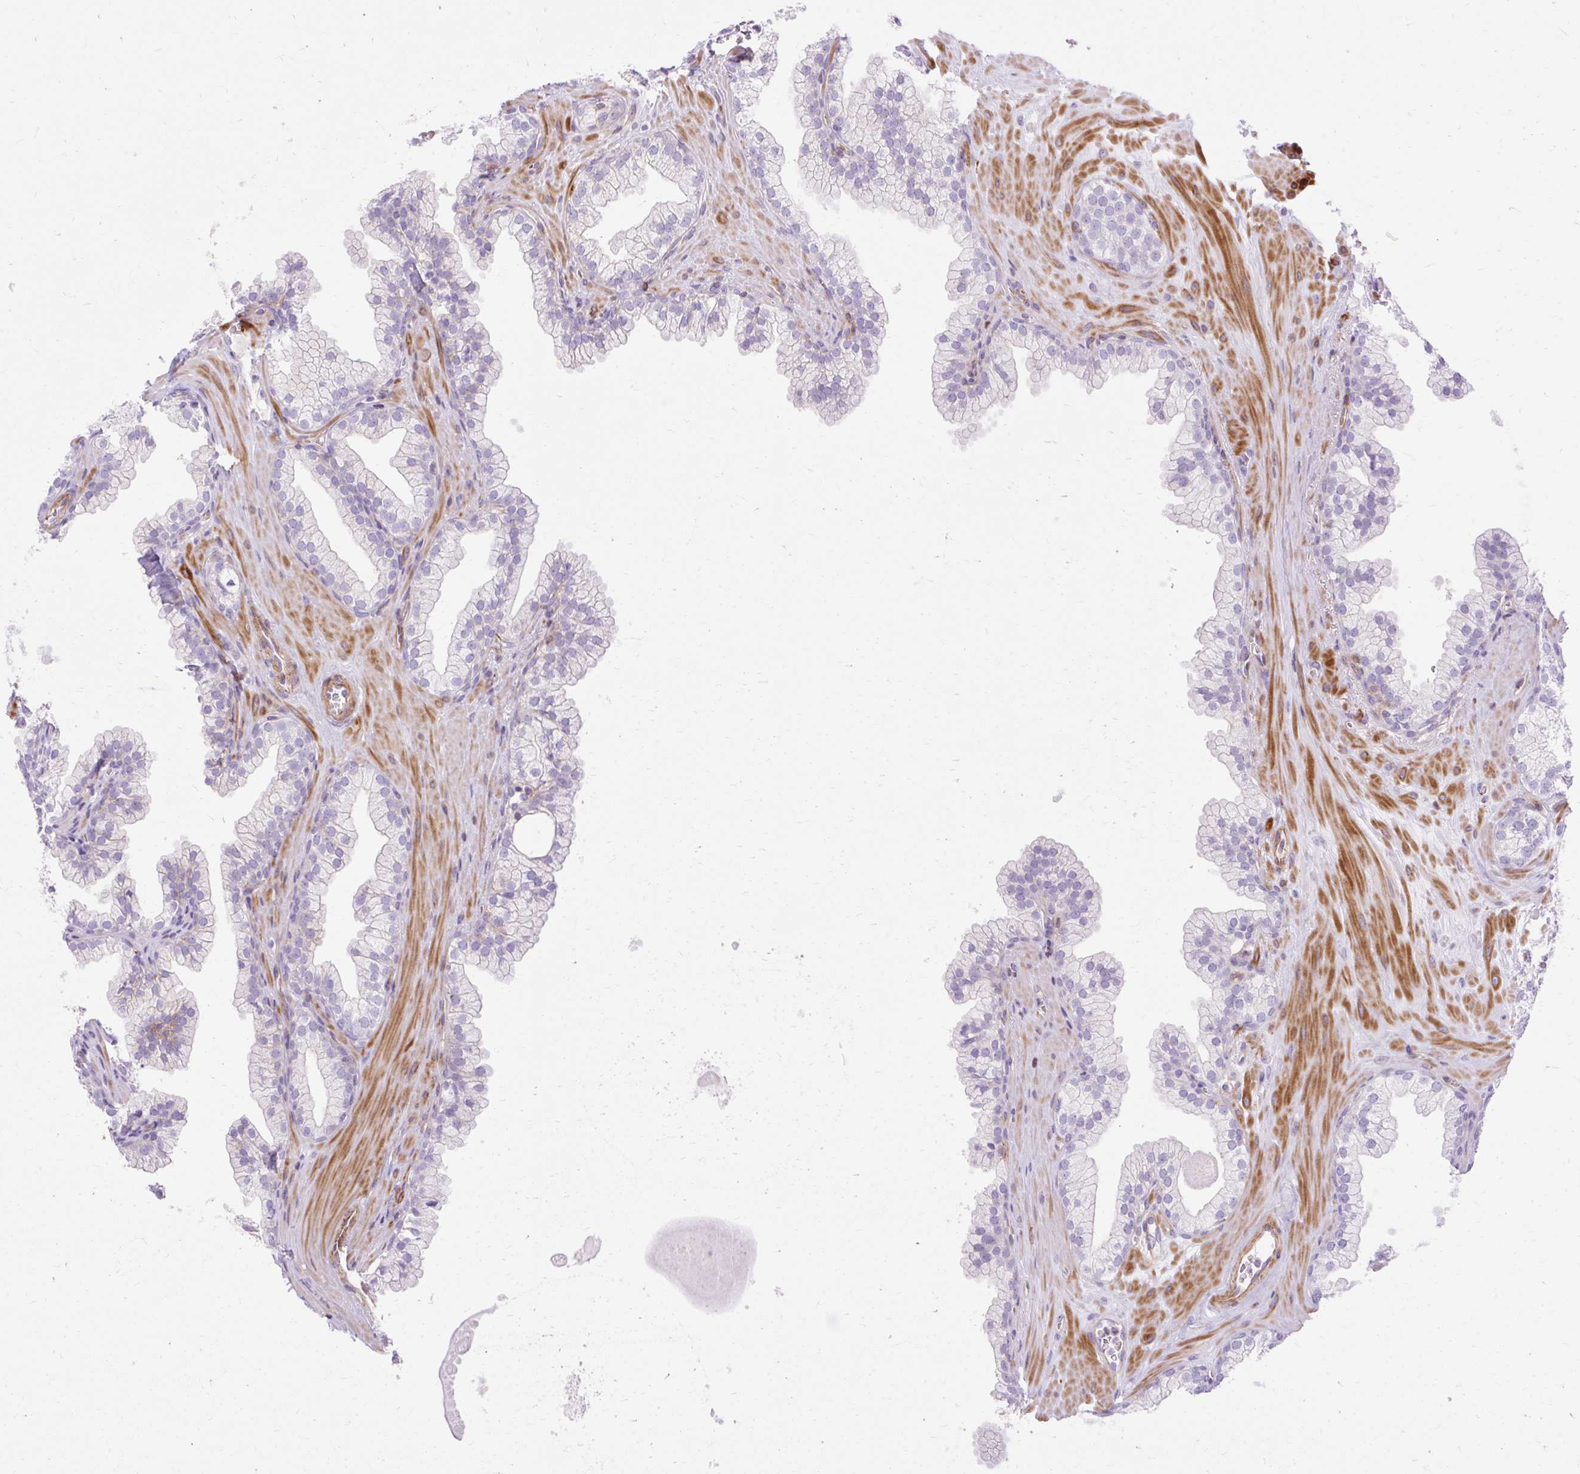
{"staining": {"intensity": "negative", "quantity": "none", "location": "none"}, "tissue": "prostate", "cell_type": "Glandular cells", "image_type": "normal", "snomed": [{"axis": "morphology", "description": "Normal tissue, NOS"}, {"axis": "topography", "description": "Prostate"}, {"axis": "topography", "description": "Peripheral nerve tissue"}], "caption": "Prostate stained for a protein using IHC shows no positivity glandular cells.", "gene": "CORO7", "patient": {"sex": "male", "age": 61}}